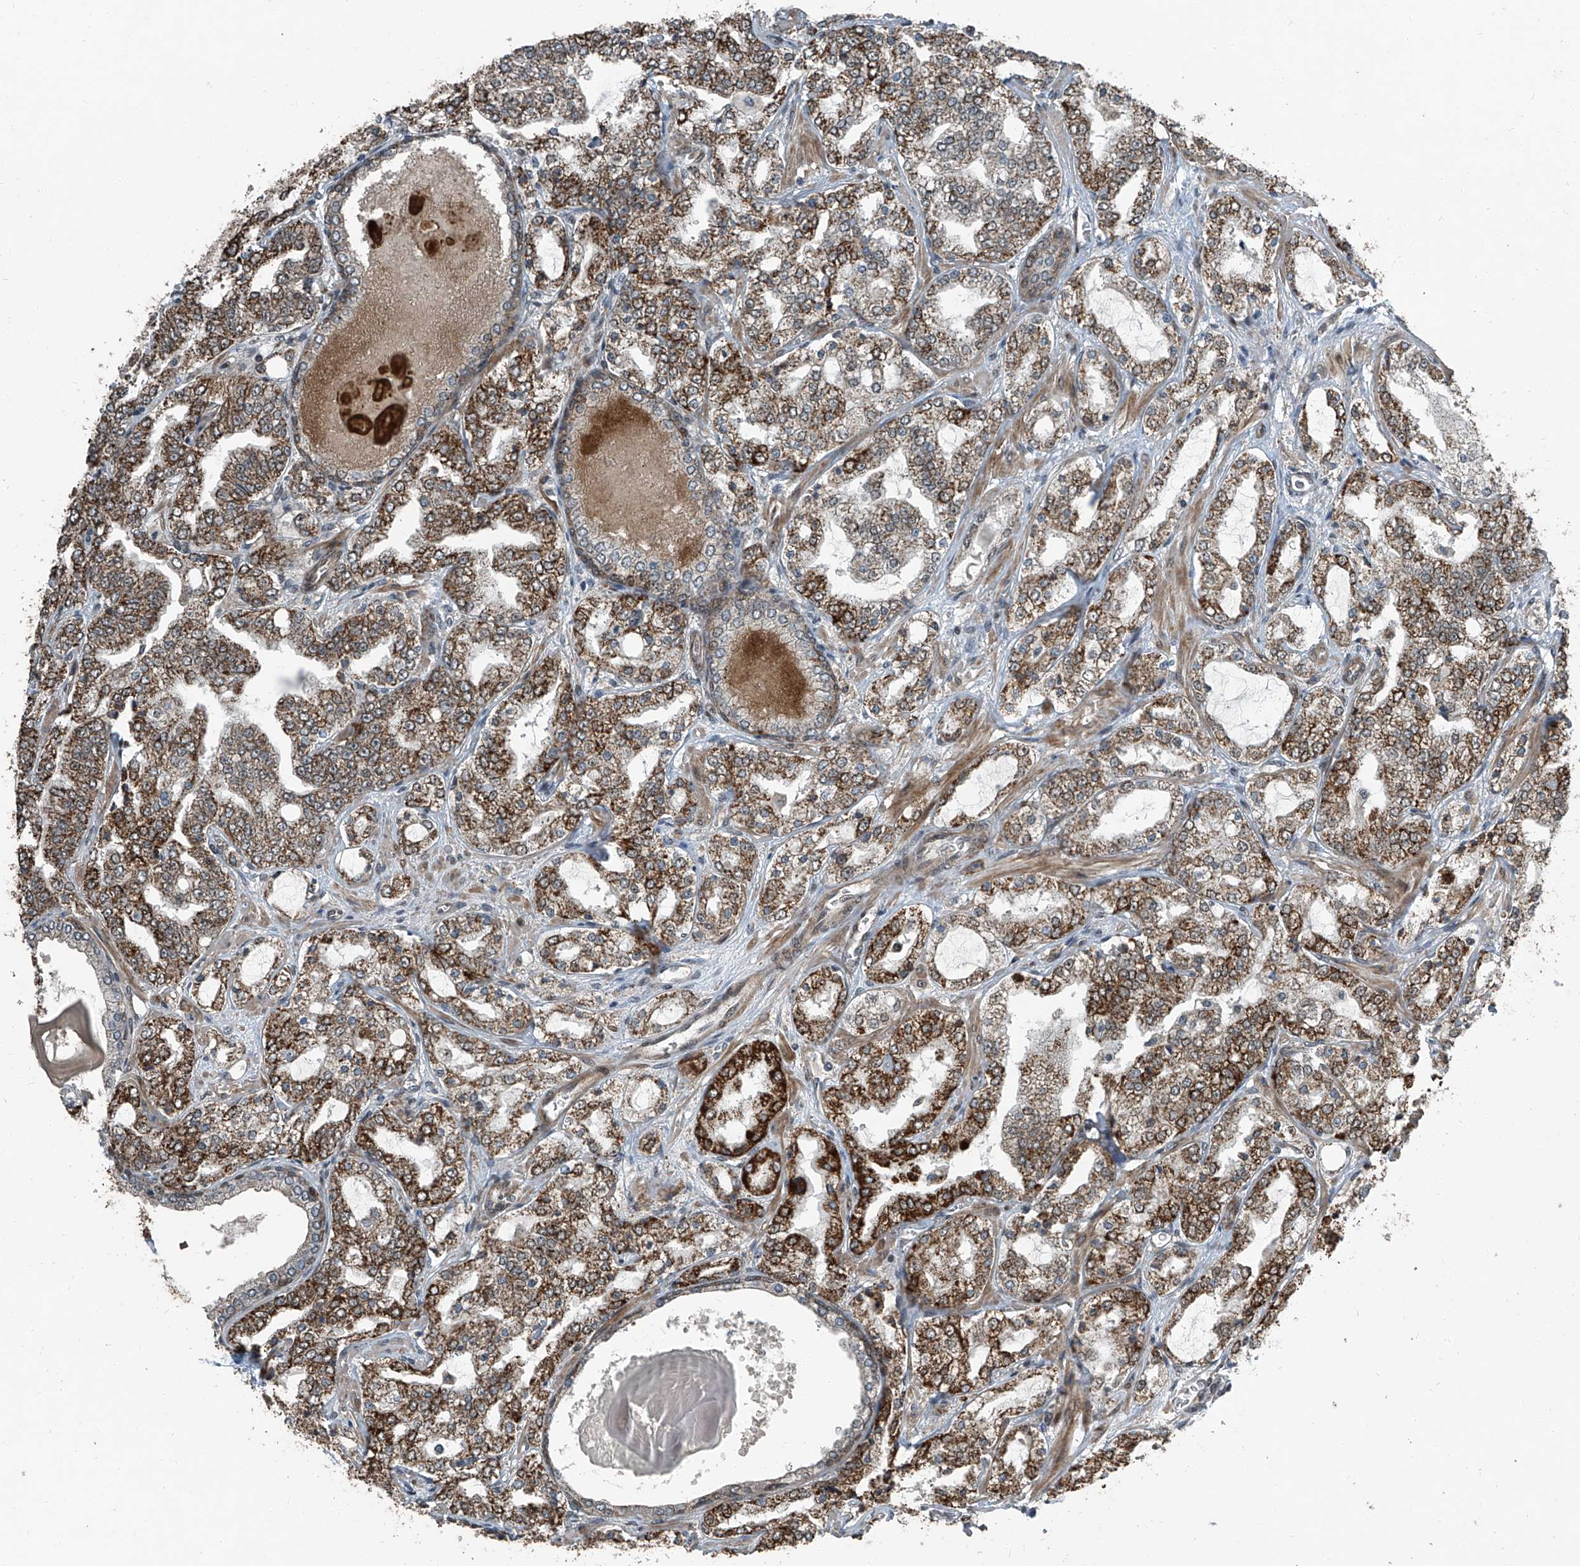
{"staining": {"intensity": "moderate", "quantity": ">75%", "location": "cytoplasmic/membranous,nuclear"}, "tissue": "prostate cancer", "cell_type": "Tumor cells", "image_type": "cancer", "snomed": [{"axis": "morphology", "description": "Adenocarcinoma, High grade"}, {"axis": "topography", "description": "Prostate"}], "caption": "Approximately >75% of tumor cells in human prostate cancer demonstrate moderate cytoplasmic/membranous and nuclear protein expression as visualized by brown immunohistochemical staining.", "gene": "ZNF570", "patient": {"sex": "male", "age": 64}}